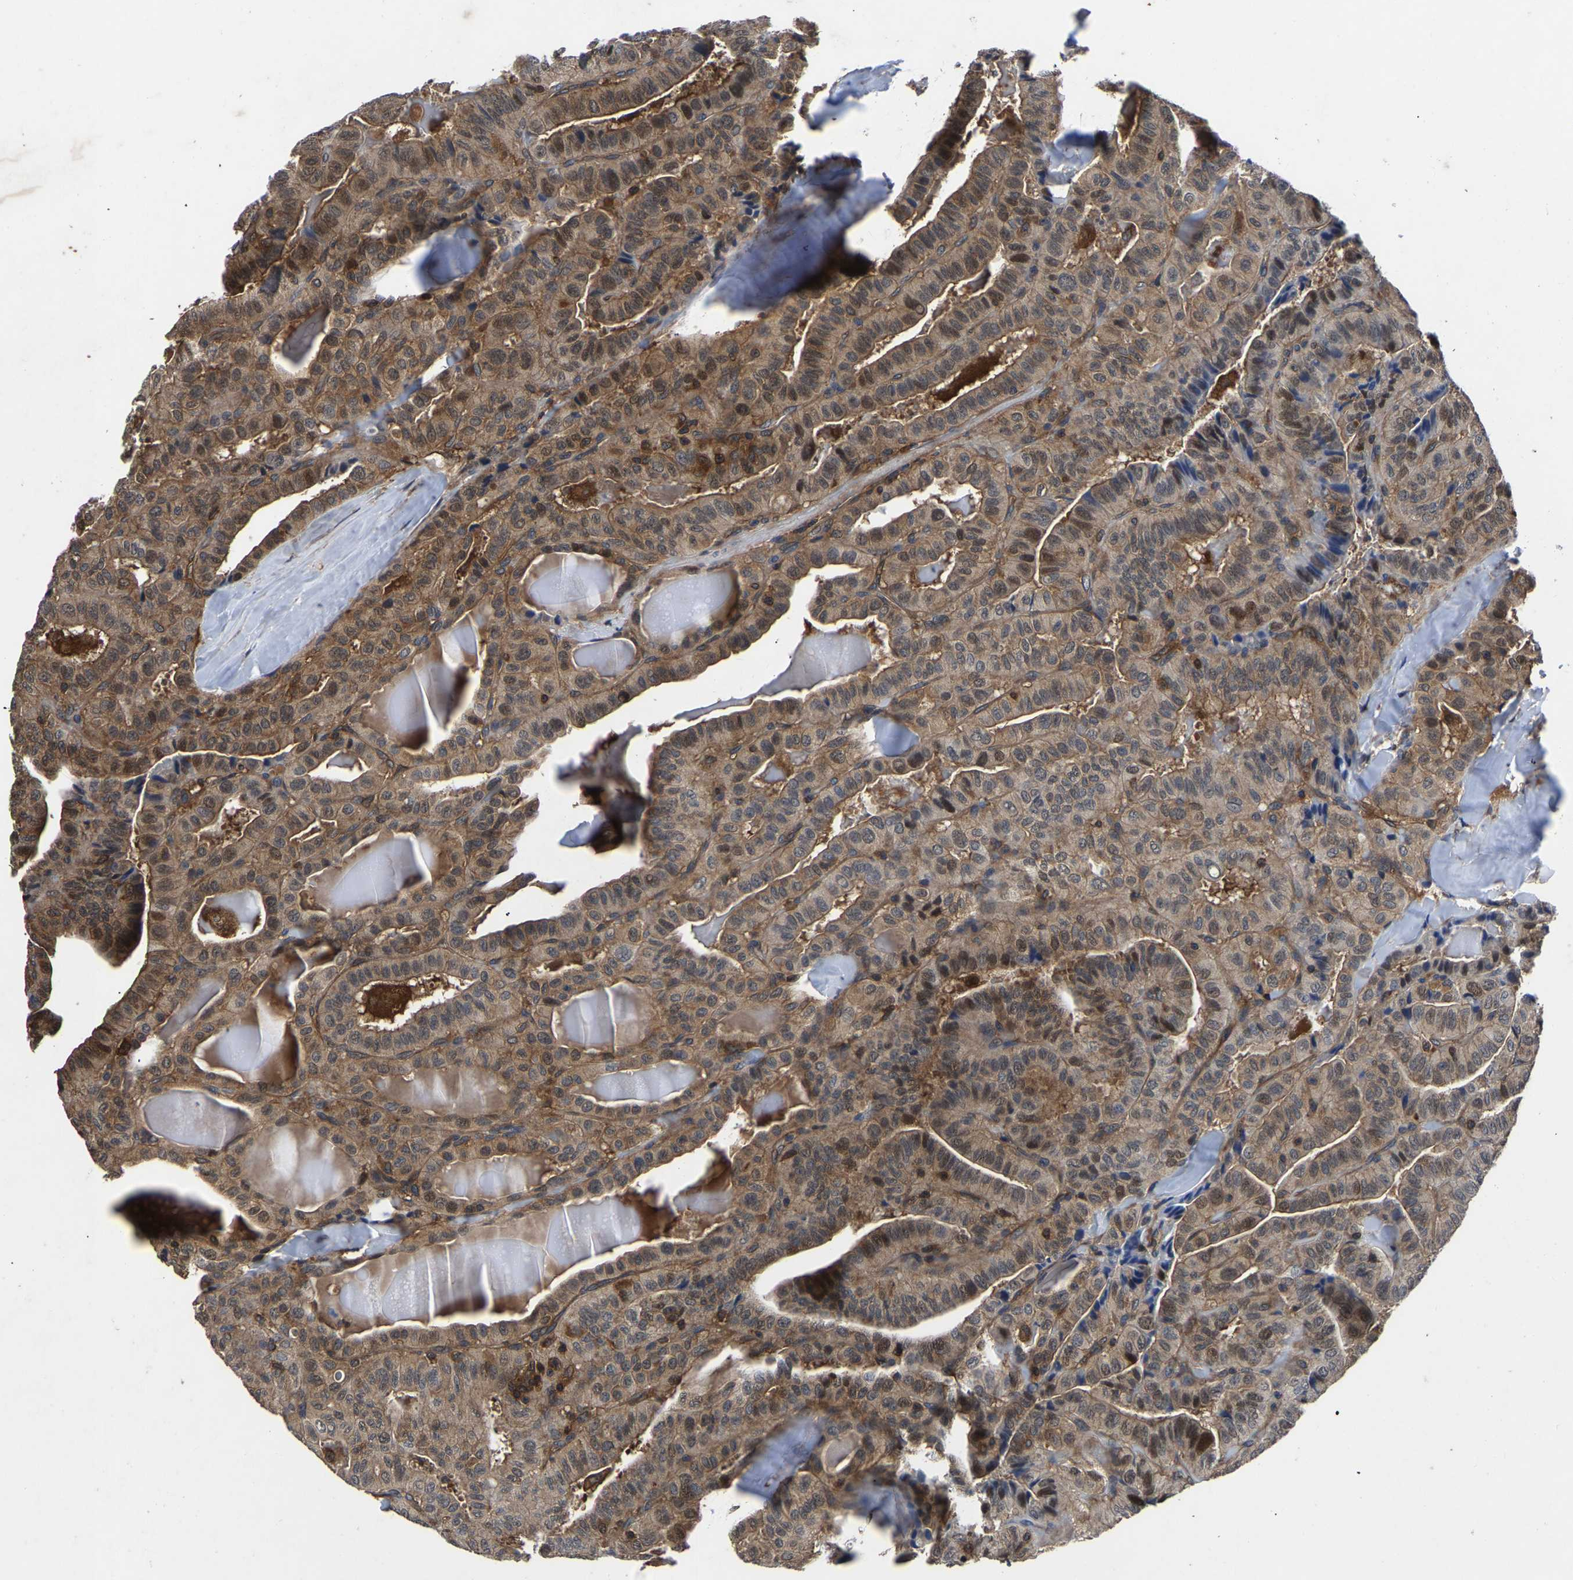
{"staining": {"intensity": "moderate", "quantity": ">75%", "location": "cytoplasmic/membranous"}, "tissue": "thyroid cancer", "cell_type": "Tumor cells", "image_type": "cancer", "snomed": [{"axis": "morphology", "description": "Papillary adenocarcinoma, NOS"}, {"axis": "topography", "description": "Thyroid gland"}], "caption": "Tumor cells show medium levels of moderate cytoplasmic/membranous staining in approximately >75% of cells in human thyroid cancer (papillary adenocarcinoma).", "gene": "FGD5", "patient": {"sex": "male", "age": 77}}